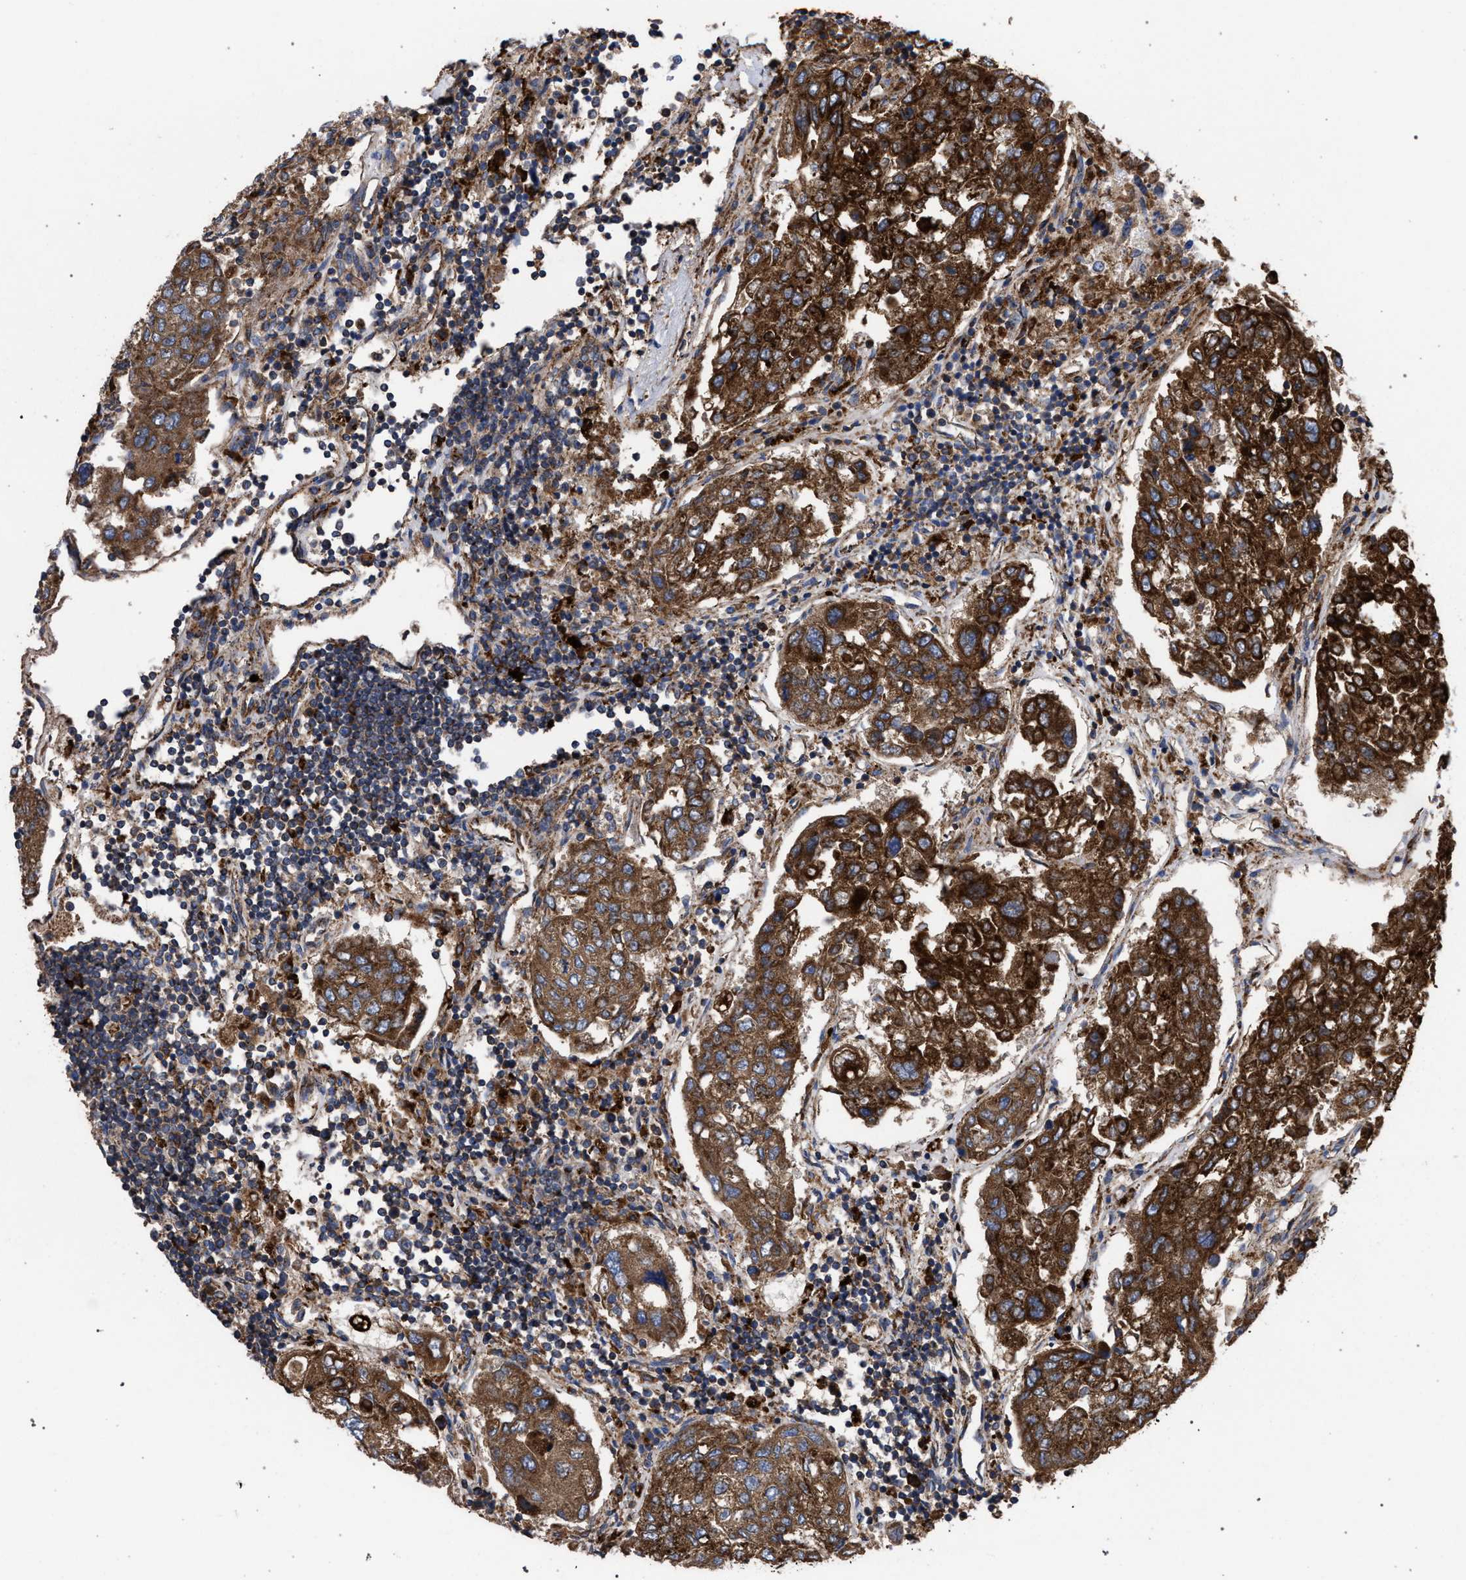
{"staining": {"intensity": "strong", "quantity": ">75%", "location": "cytoplasmic/membranous"}, "tissue": "urothelial cancer", "cell_type": "Tumor cells", "image_type": "cancer", "snomed": [{"axis": "morphology", "description": "Urothelial carcinoma, High grade"}, {"axis": "topography", "description": "Lymph node"}, {"axis": "topography", "description": "Urinary bladder"}], "caption": "A brown stain labels strong cytoplasmic/membranous expression of a protein in human urothelial carcinoma (high-grade) tumor cells.", "gene": "PPT1", "patient": {"sex": "male", "age": 51}}